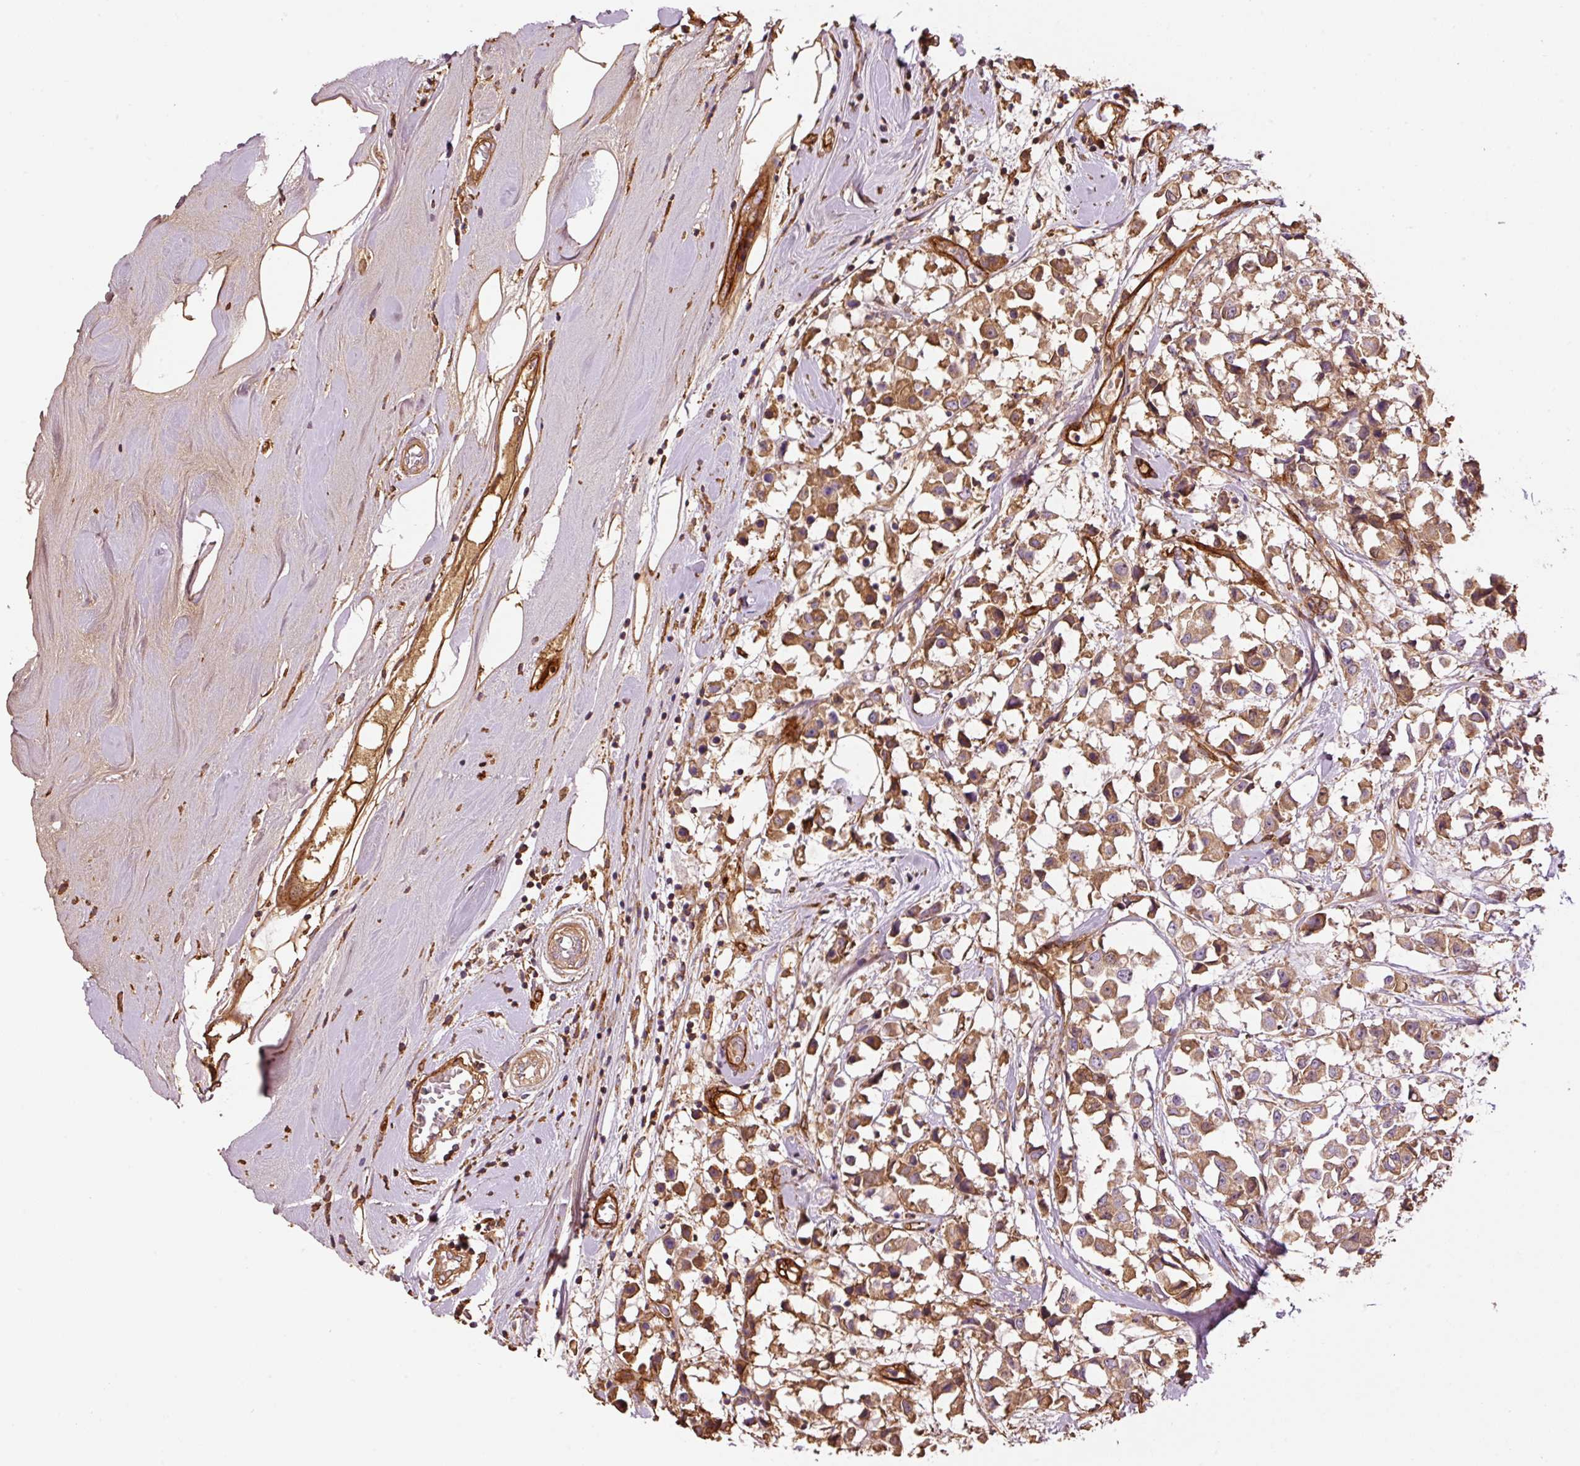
{"staining": {"intensity": "moderate", "quantity": ">75%", "location": "cytoplasmic/membranous"}, "tissue": "breast cancer", "cell_type": "Tumor cells", "image_type": "cancer", "snomed": [{"axis": "morphology", "description": "Duct carcinoma"}, {"axis": "topography", "description": "Breast"}], "caption": "This is an image of immunohistochemistry staining of breast cancer, which shows moderate staining in the cytoplasmic/membranous of tumor cells.", "gene": "NID2", "patient": {"sex": "female", "age": 61}}